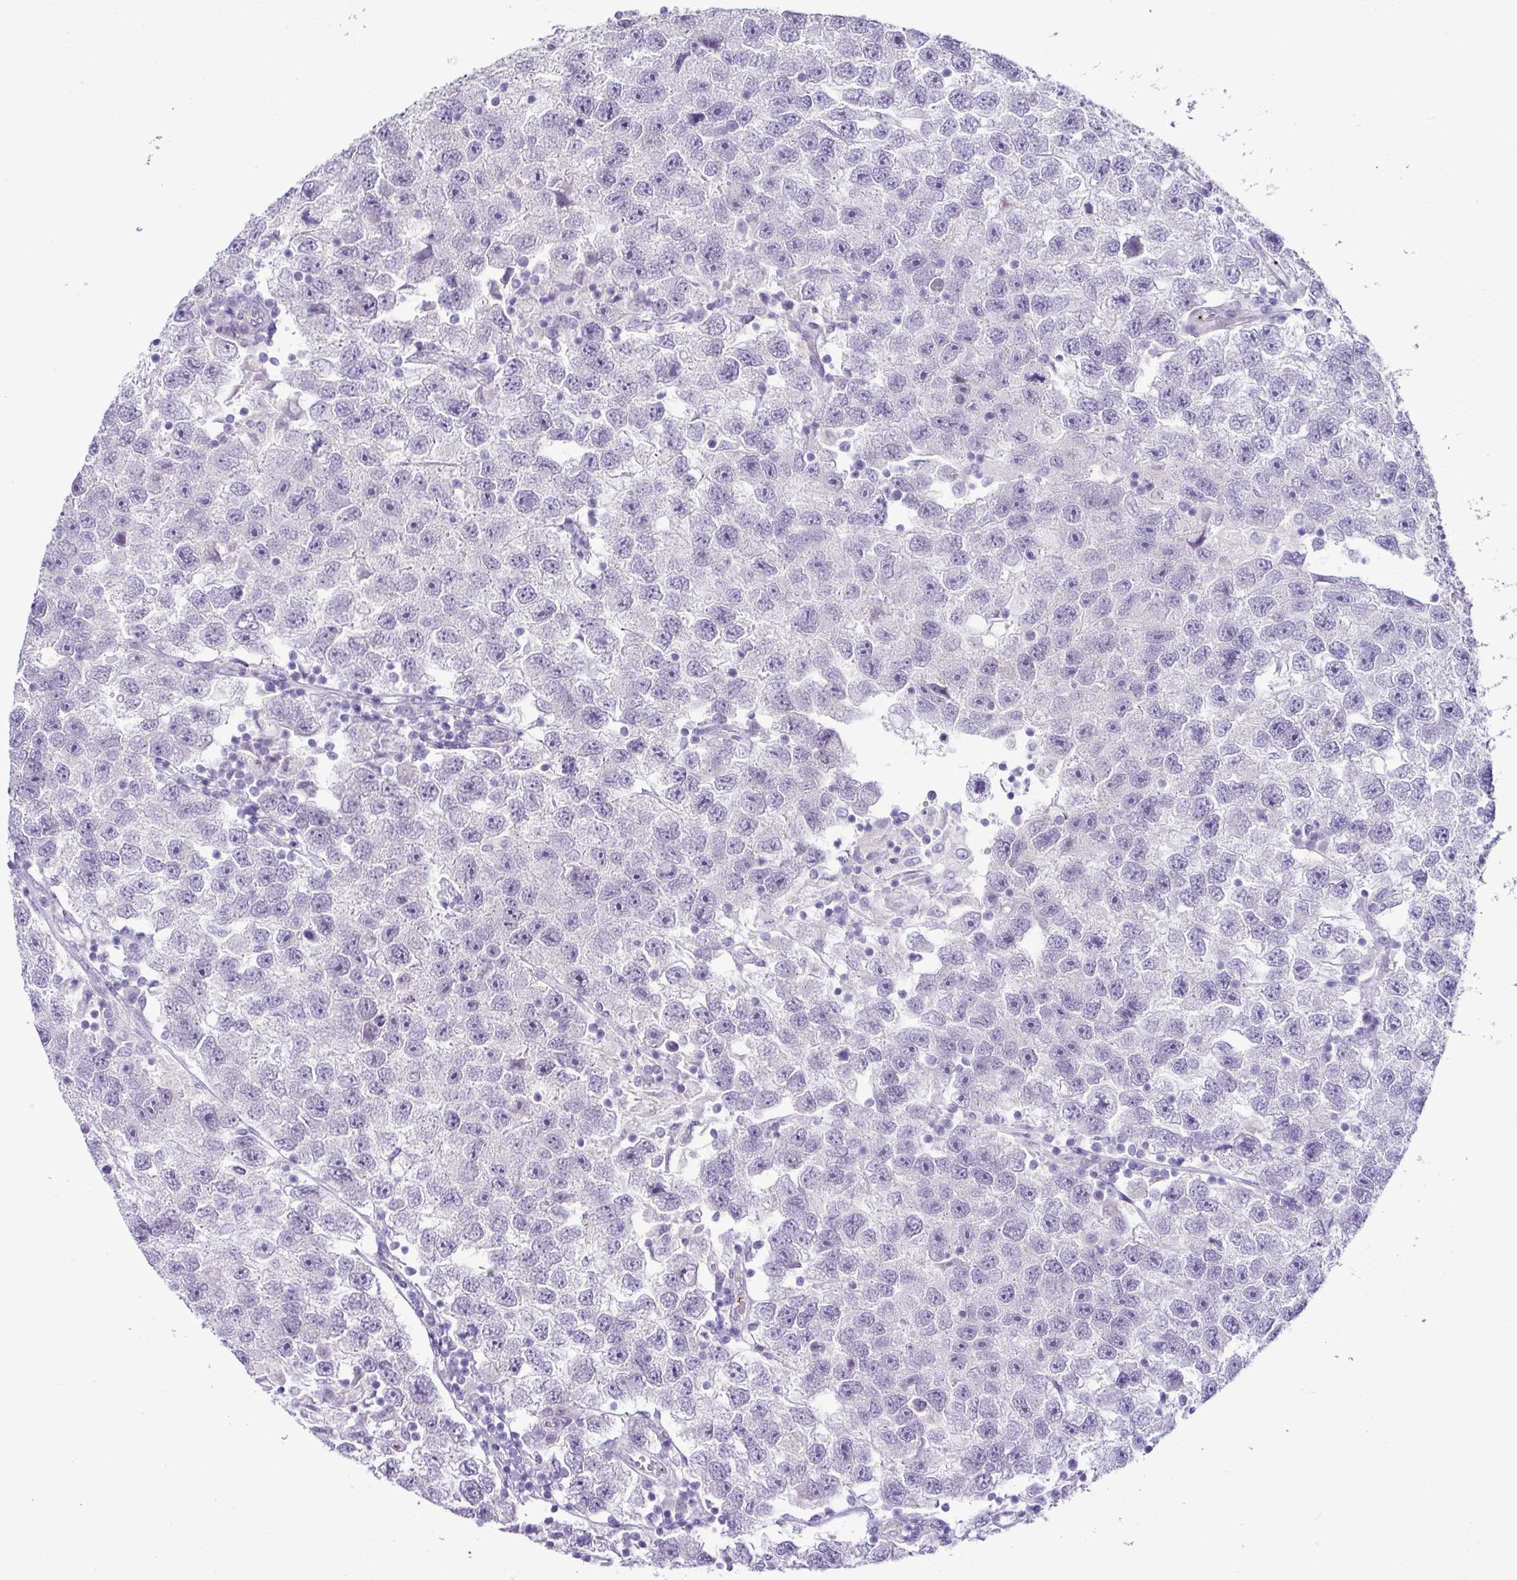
{"staining": {"intensity": "negative", "quantity": "none", "location": "none"}, "tissue": "testis cancer", "cell_type": "Tumor cells", "image_type": "cancer", "snomed": [{"axis": "morphology", "description": "Seminoma, NOS"}, {"axis": "topography", "description": "Testis"}], "caption": "Immunohistochemical staining of testis cancer (seminoma) displays no significant positivity in tumor cells. (DAB immunohistochemistry, high magnification).", "gene": "CMTM5", "patient": {"sex": "male", "age": 26}}